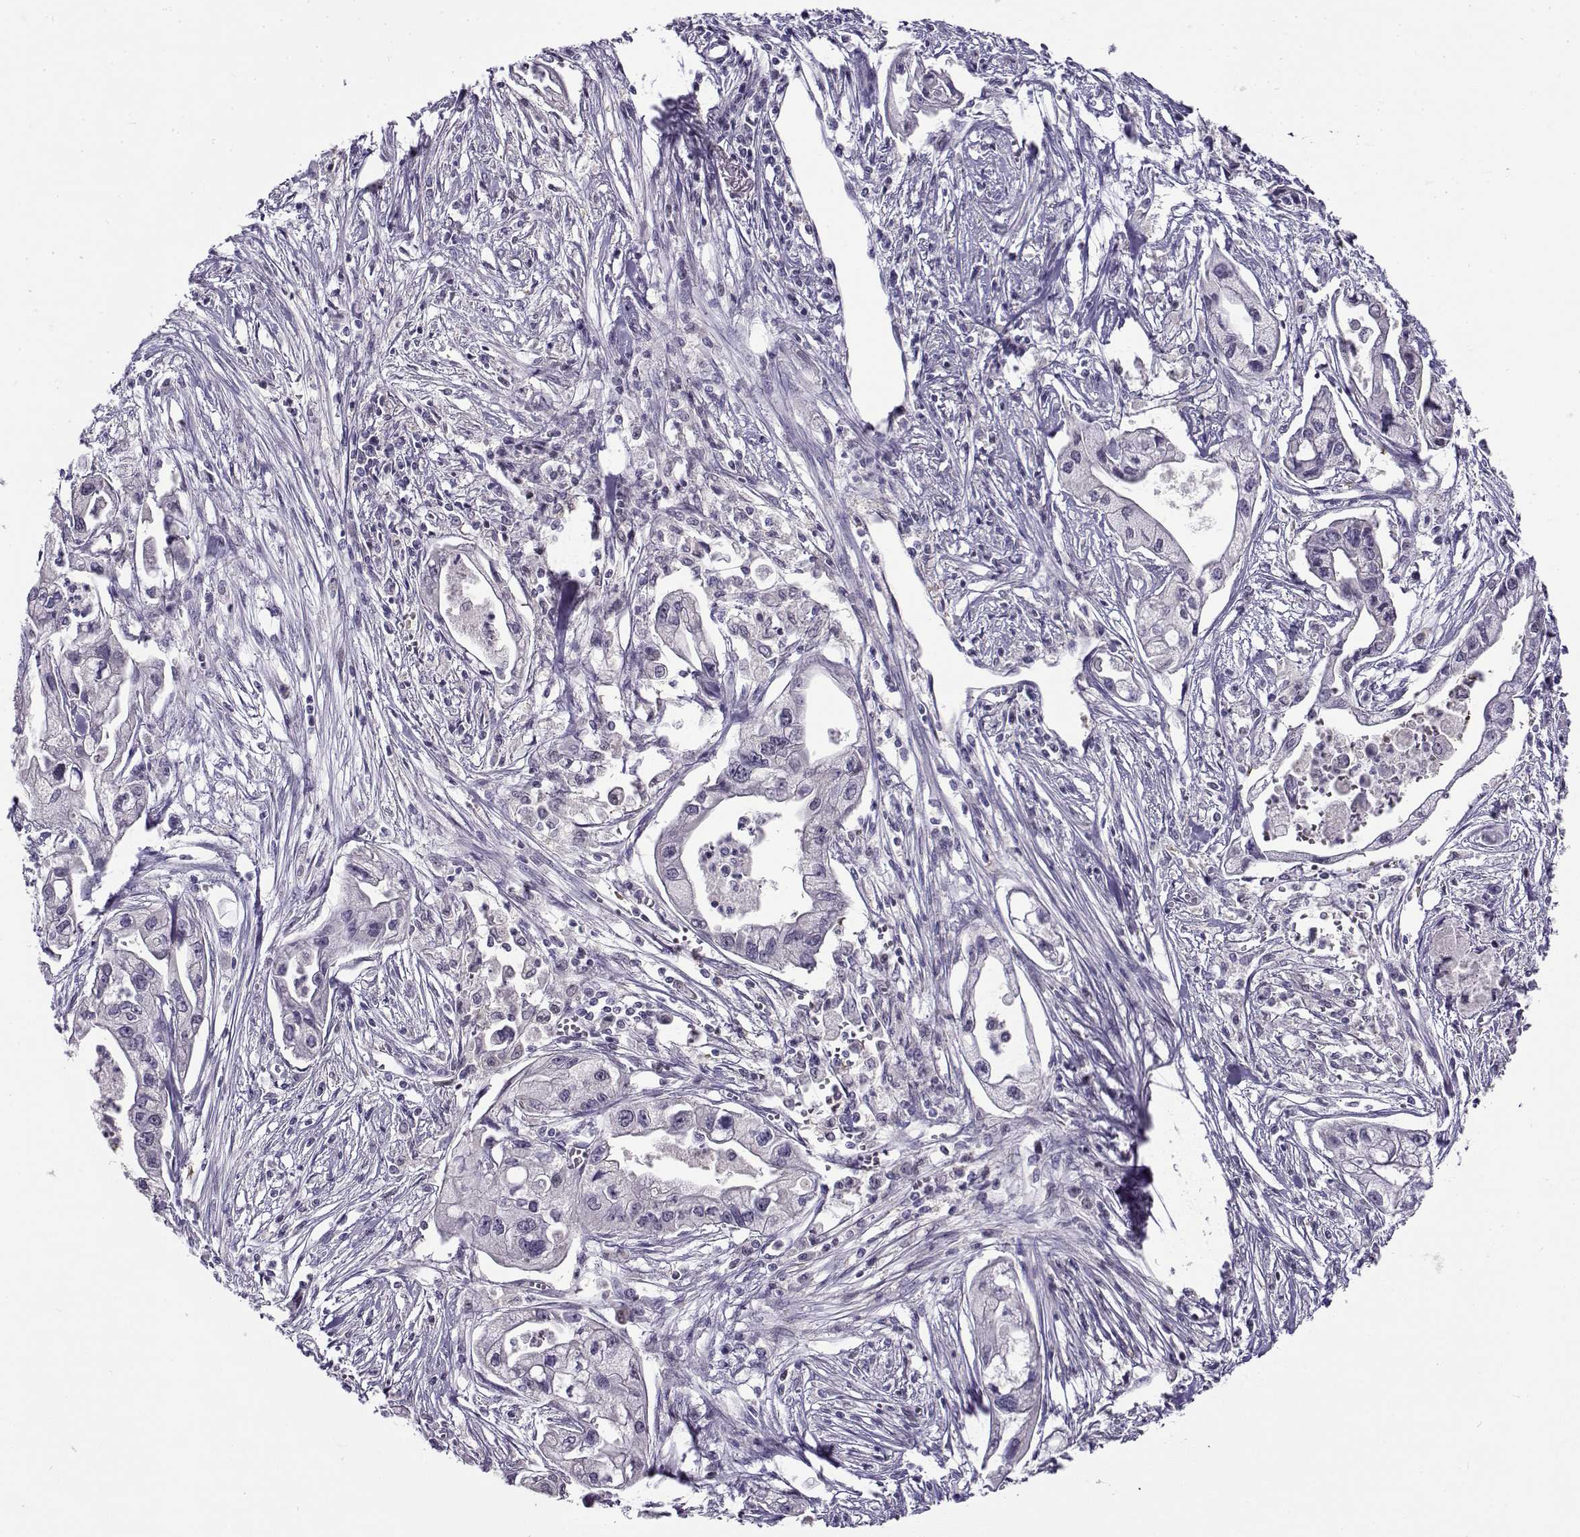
{"staining": {"intensity": "negative", "quantity": "none", "location": "none"}, "tissue": "pancreatic cancer", "cell_type": "Tumor cells", "image_type": "cancer", "snomed": [{"axis": "morphology", "description": "Adenocarcinoma, NOS"}, {"axis": "topography", "description": "Pancreas"}], "caption": "This micrograph is of pancreatic adenocarcinoma stained with immunohistochemistry to label a protein in brown with the nuclei are counter-stained blue. There is no expression in tumor cells.", "gene": "FEZF1", "patient": {"sex": "male", "age": 70}}